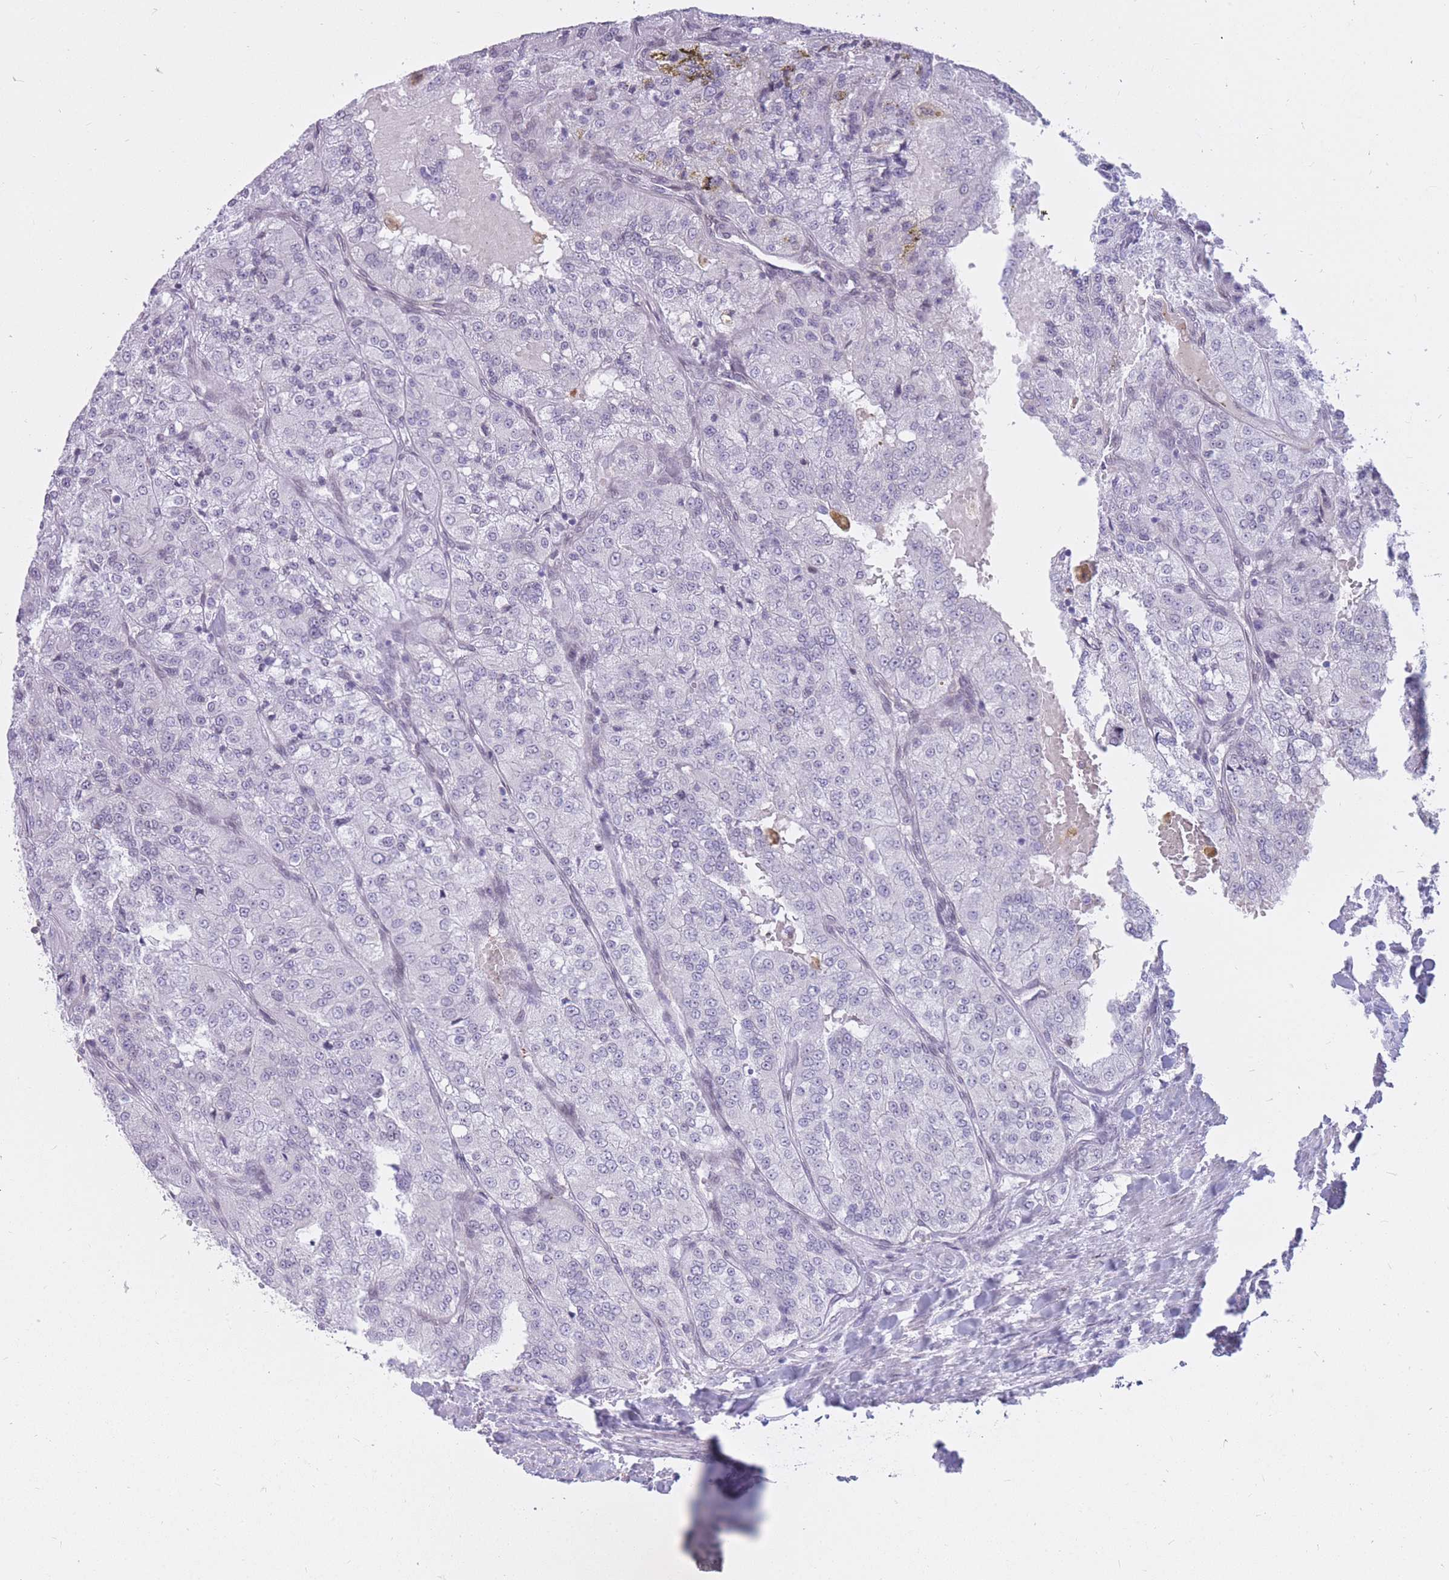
{"staining": {"intensity": "negative", "quantity": "none", "location": "none"}, "tissue": "renal cancer", "cell_type": "Tumor cells", "image_type": "cancer", "snomed": [{"axis": "morphology", "description": "Adenocarcinoma, NOS"}, {"axis": "topography", "description": "Kidney"}], "caption": "IHC photomicrograph of neoplastic tissue: renal cancer (adenocarcinoma) stained with DAB (3,3'-diaminobenzidine) exhibits no significant protein expression in tumor cells.", "gene": "HOOK2", "patient": {"sex": "female", "age": 63}}